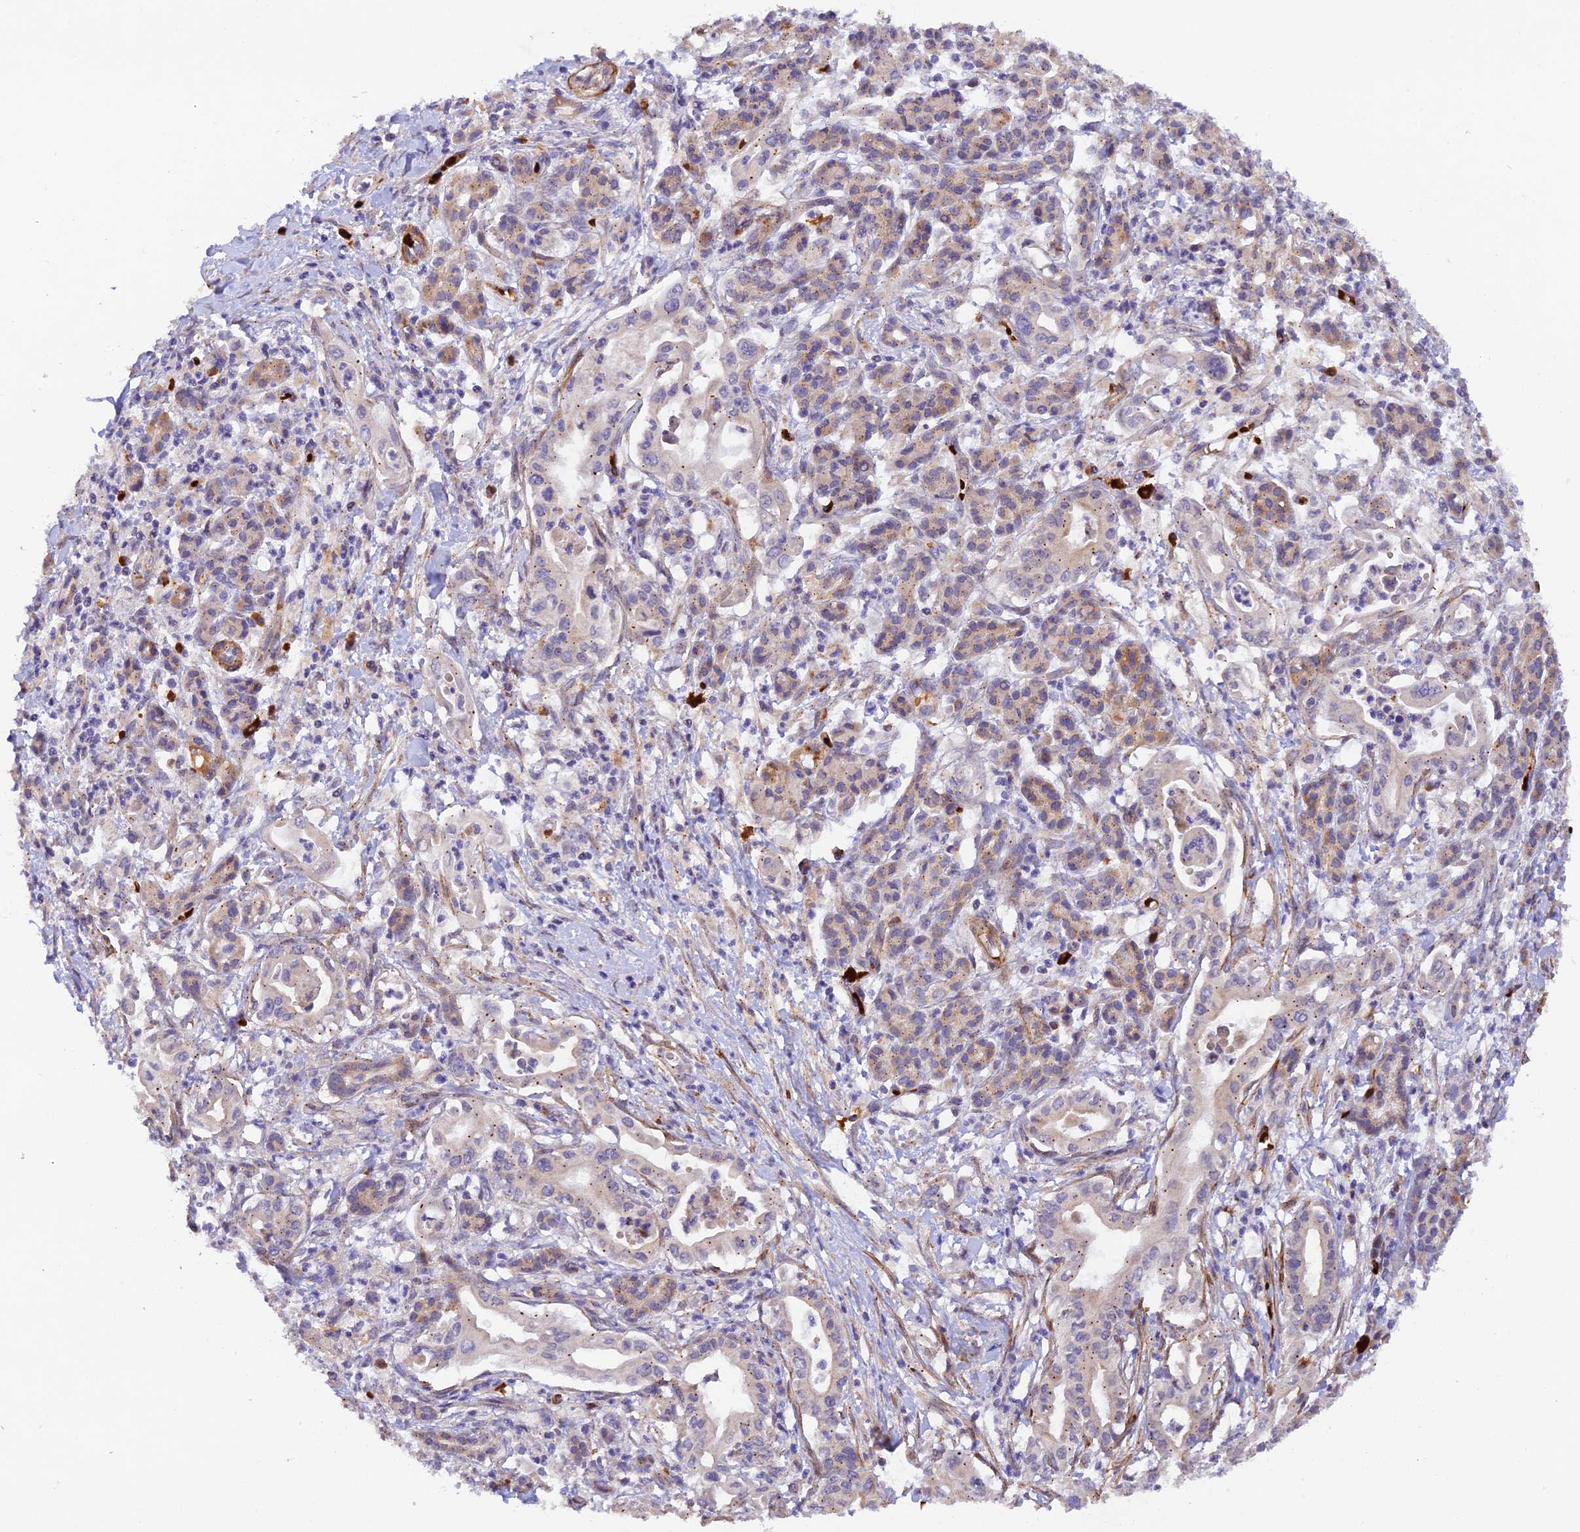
{"staining": {"intensity": "negative", "quantity": "none", "location": "none"}, "tissue": "pancreatic cancer", "cell_type": "Tumor cells", "image_type": "cancer", "snomed": [{"axis": "morphology", "description": "Adenocarcinoma, NOS"}, {"axis": "topography", "description": "Pancreas"}], "caption": "High power microscopy photomicrograph of an immunohistochemistry (IHC) histopathology image of pancreatic cancer (adenocarcinoma), revealing no significant positivity in tumor cells.", "gene": "WDFY4", "patient": {"sex": "female", "age": 77}}